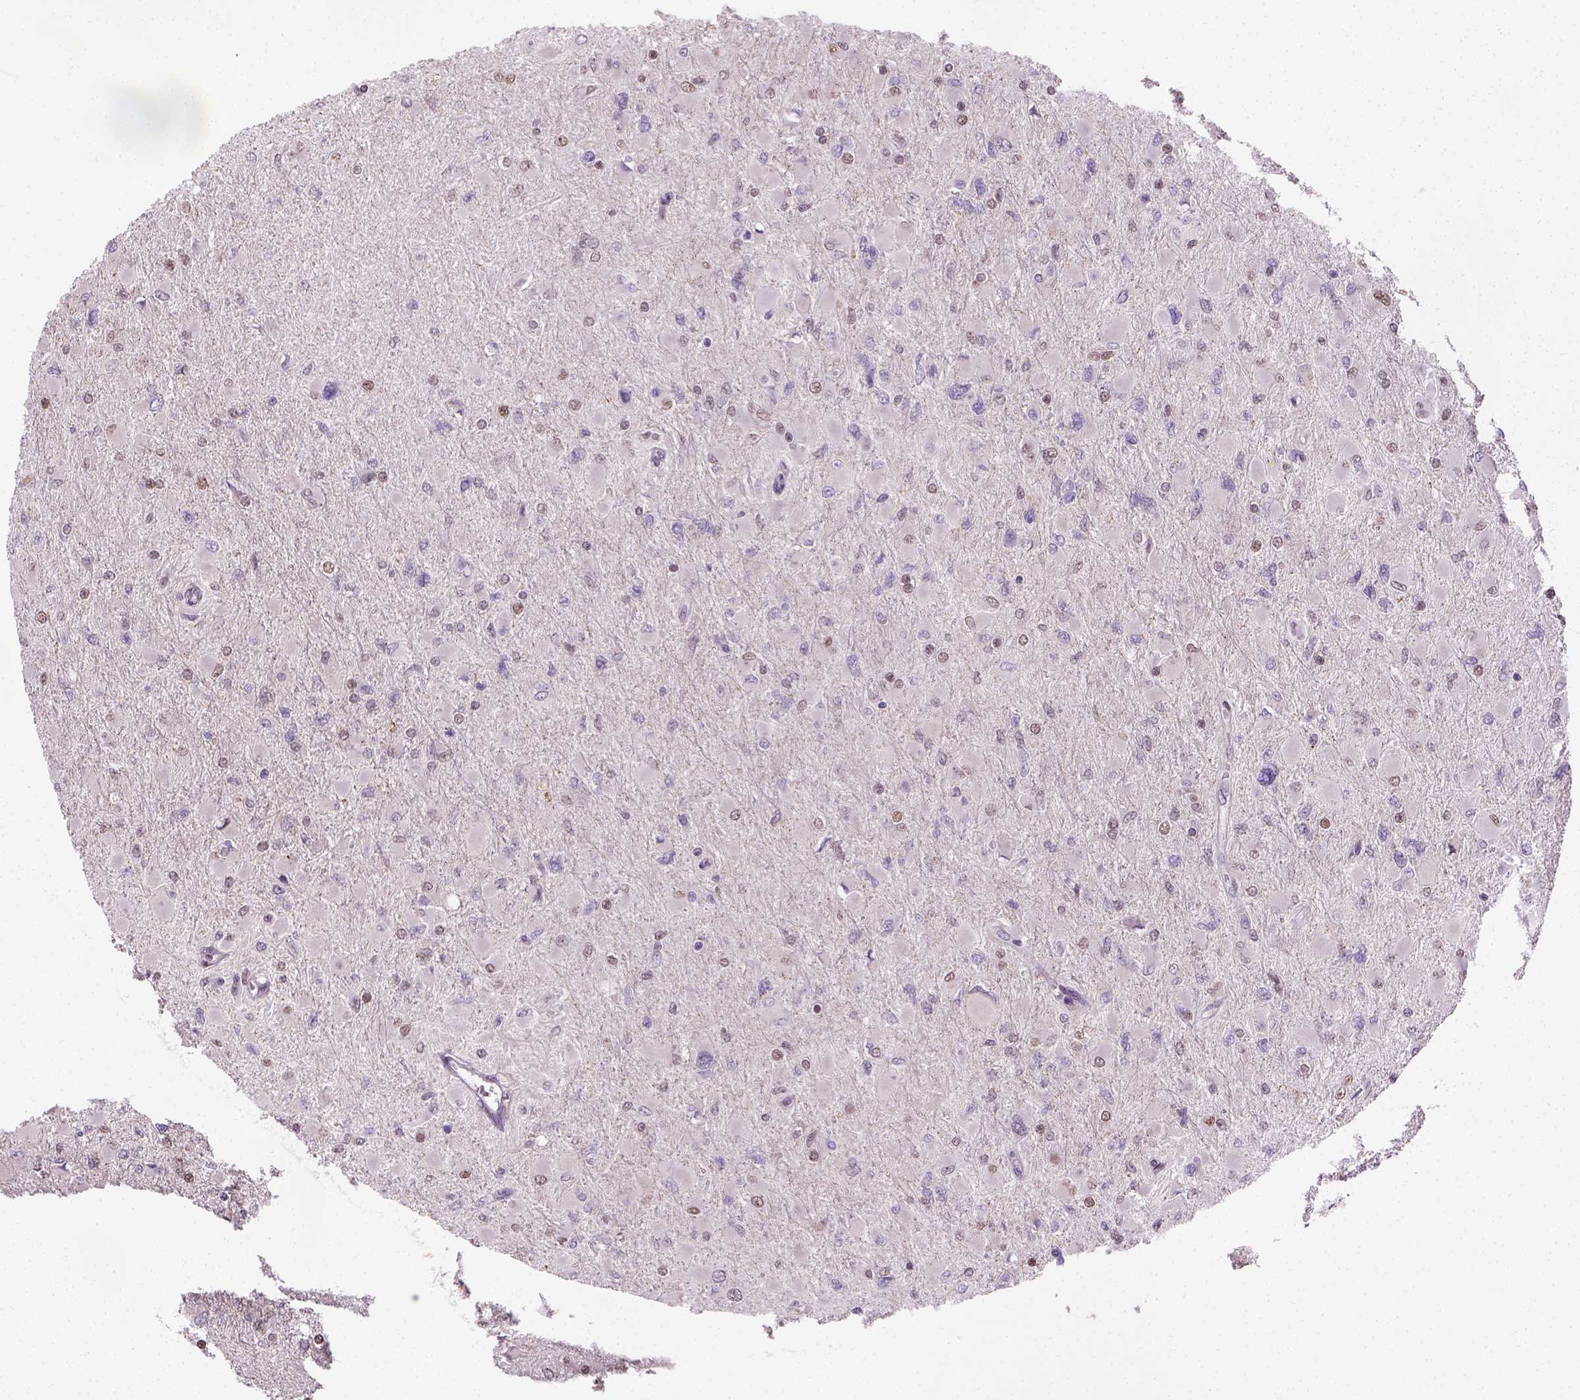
{"staining": {"intensity": "weak", "quantity": "25%-75%", "location": "nuclear"}, "tissue": "glioma", "cell_type": "Tumor cells", "image_type": "cancer", "snomed": [{"axis": "morphology", "description": "Glioma, malignant, High grade"}, {"axis": "topography", "description": "Cerebral cortex"}], "caption": "Immunohistochemical staining of glioma demonstrates weak nuclear protein expression in approximately 25%-75% of tumor cells.", "gene": "C1orf112", "patient": {"sex": "female", "age": 36}}